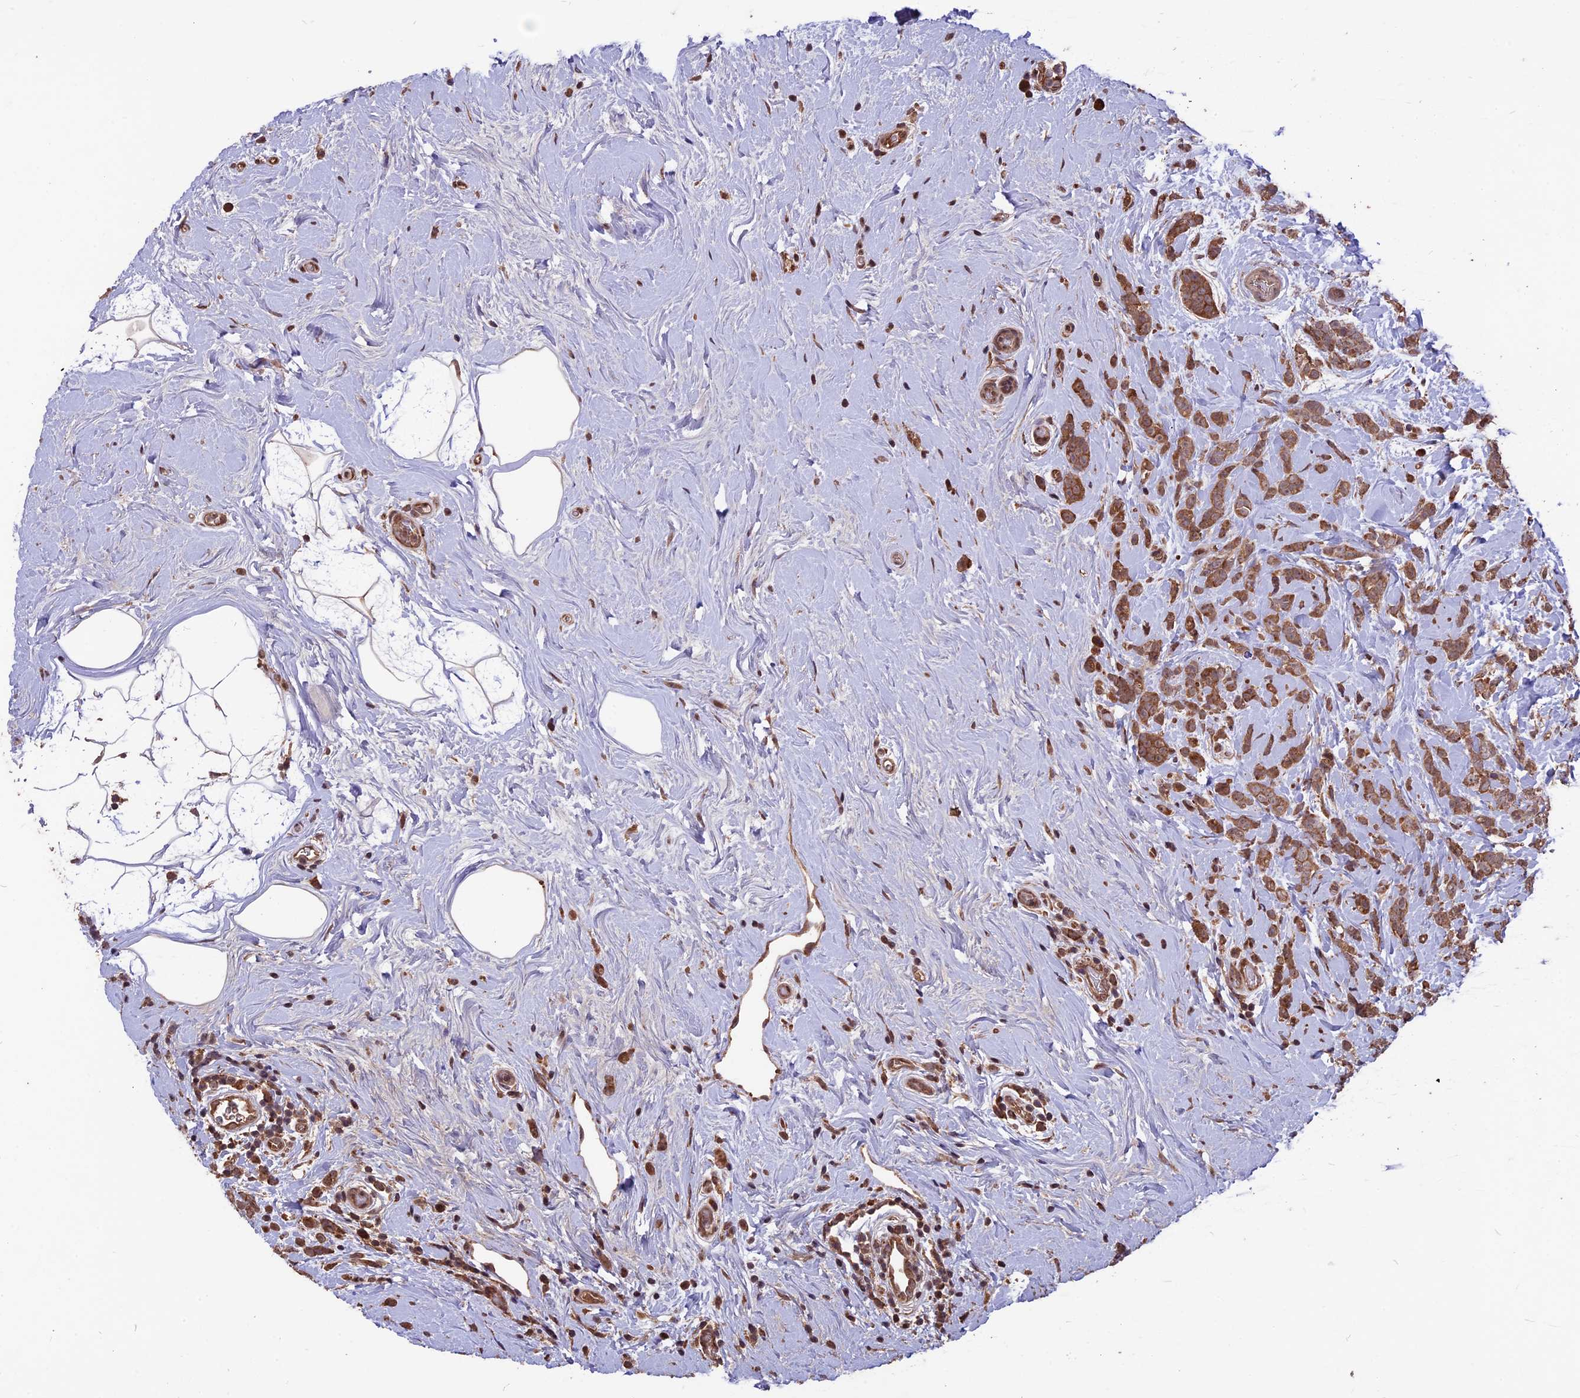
{"staining": {"intensity": "moderate", "quantity": ">75%", "location": "cytoplasmic/membranous"}, "tissue": "breast cancer", "cell_type": "Tumor cells", "image_type": "cancer", "snomed": [{"axis": "morphology", "description": "Lobular carcinoma"}, {"axis": "topography", "description": "Breast"}], "caption": "Tumor cells demonstrate medium levels of moderate cytoplasmic/membranous expression in approximately >75% of cells in breast cancer.", "gene": "ZNF598", "patient": {"sex": "female", "age": 58}}